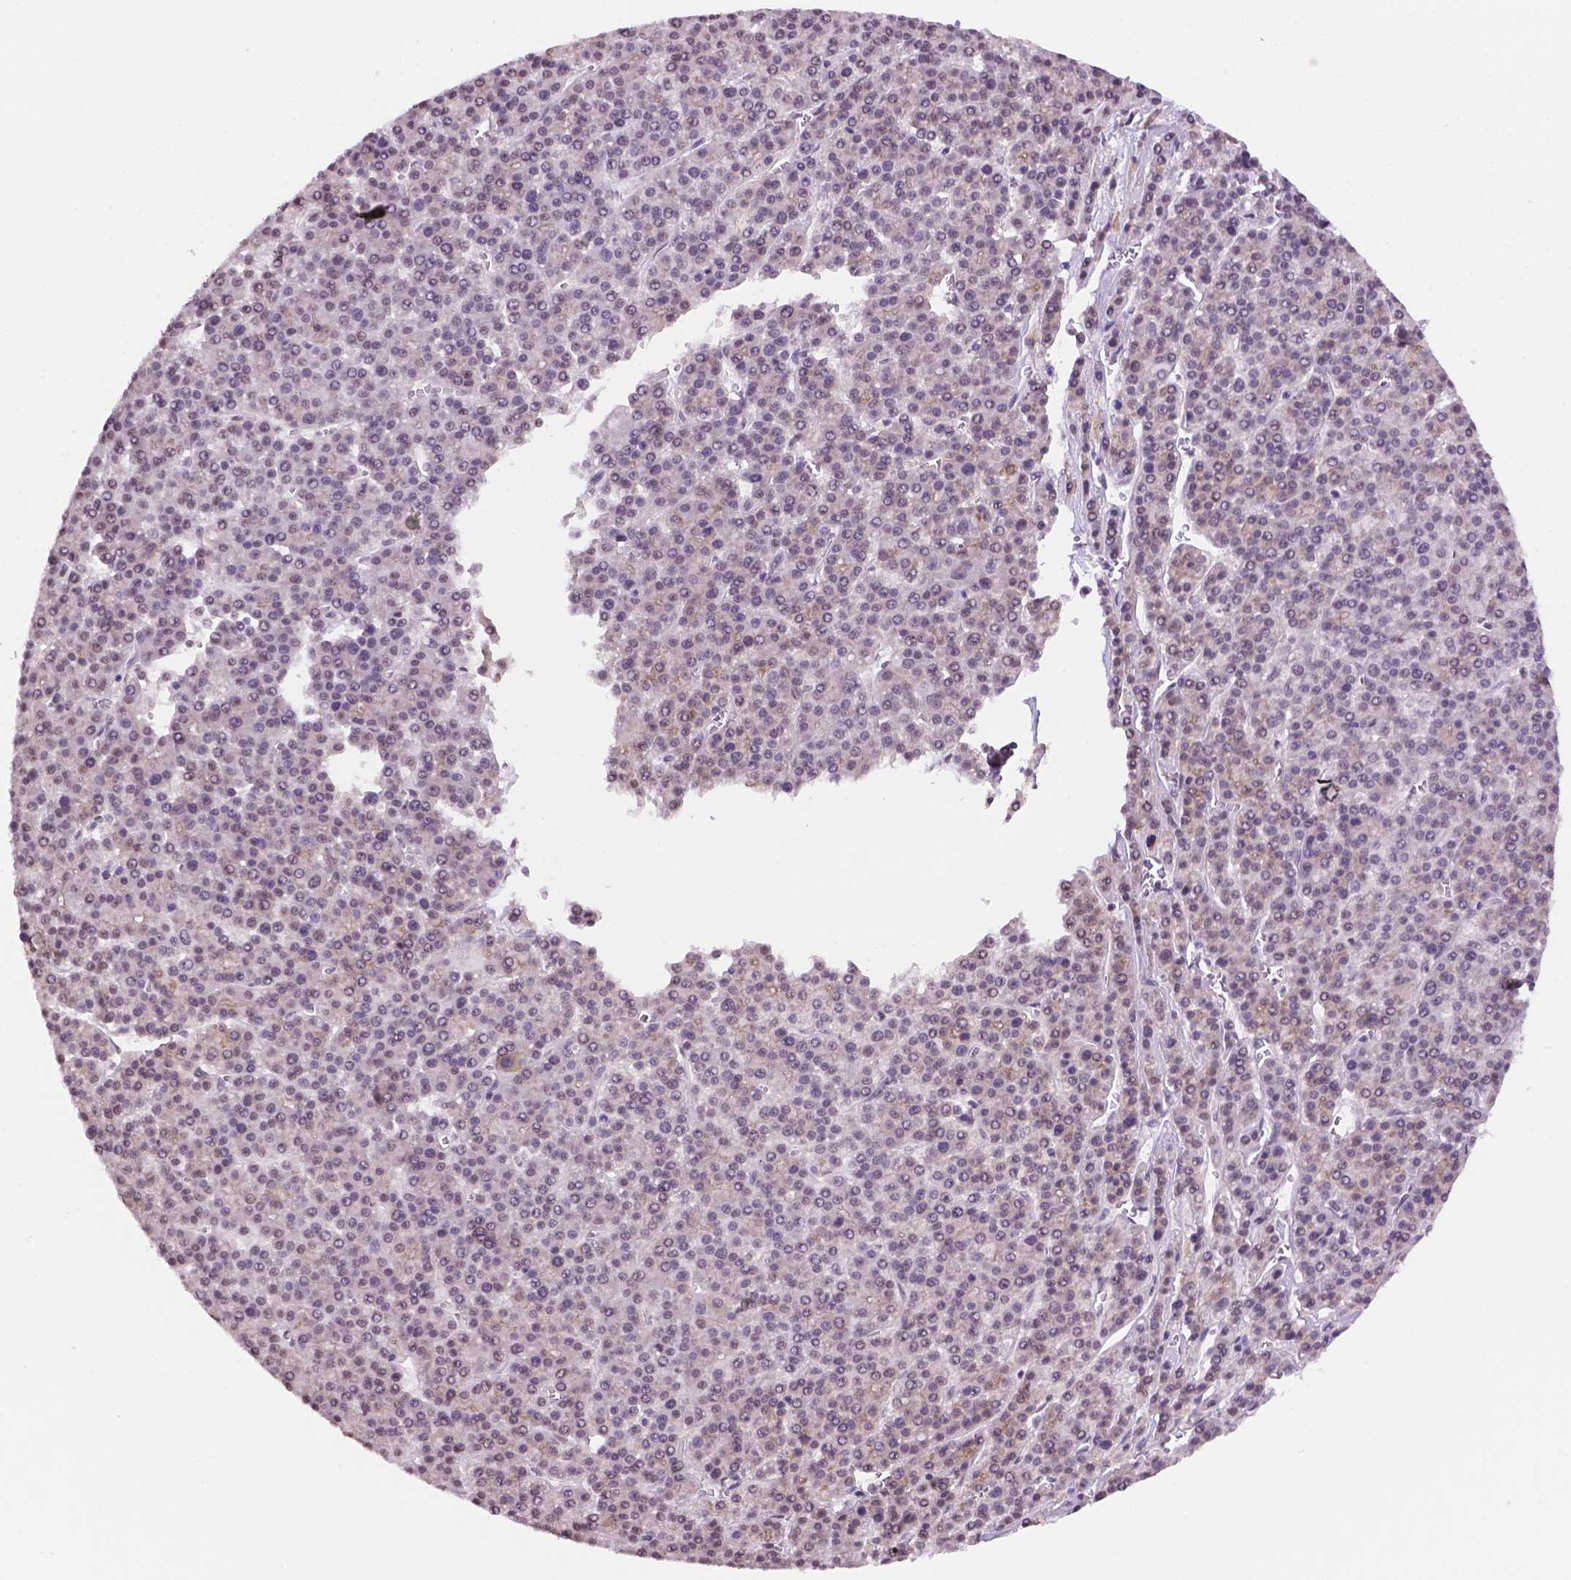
{"staining": {"intensity": "negative", "quantity": "none", "location": "none"}, "tissue": "liver cancer", "cell_type": "Tumor cells", "image_type": "cancer", "snomed": [{"axis": "morphology", "description": "Carcinoma, Hepatocellular, NOS"}, {"axis": "topography", "description": "Liver"}], "caption": "Human hepatocellular carcinoma (liver) stained for a protein using immunohistochemistry reveals no expression in tumor cells.", "gene": "SHLD3", "patient": {"sex": "female", "age": 58}}